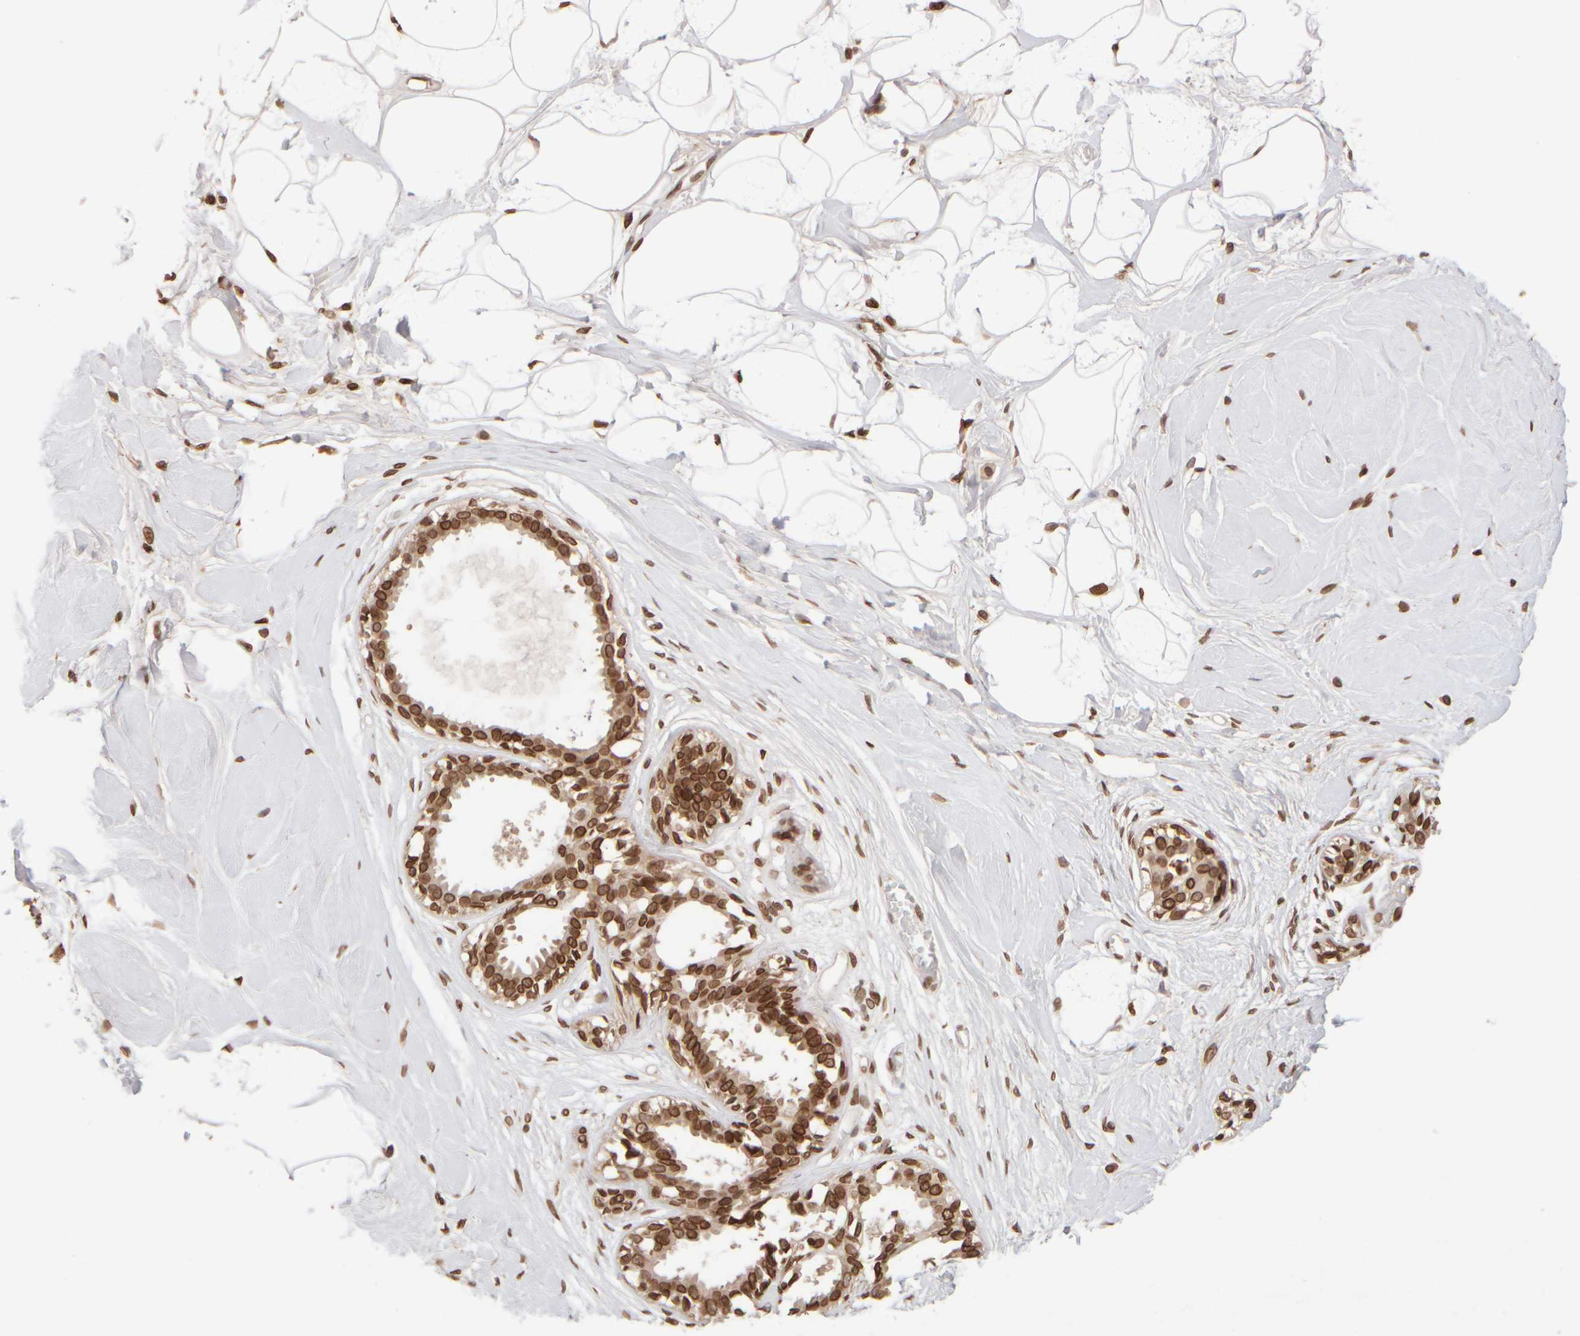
{"staining": {"intensity": "strong", "quantity": ">75%", "location": "nuclear"}, "tissue": "breast", "cell_type": "Adipocytes", "image_type": "normal", "snomed": [{"axis": "morphology", "description": "Normal tissue, NOS"}, {"axis": "topography", "description": "Breast"}], "caption": "Brown immunohistochemical staining in normal human breast reveals strong nuclear positivity in approximately >75% of adipocytes.", "gene": "ZC3HC1", "patient": {"sex": "female", "age": 45}}